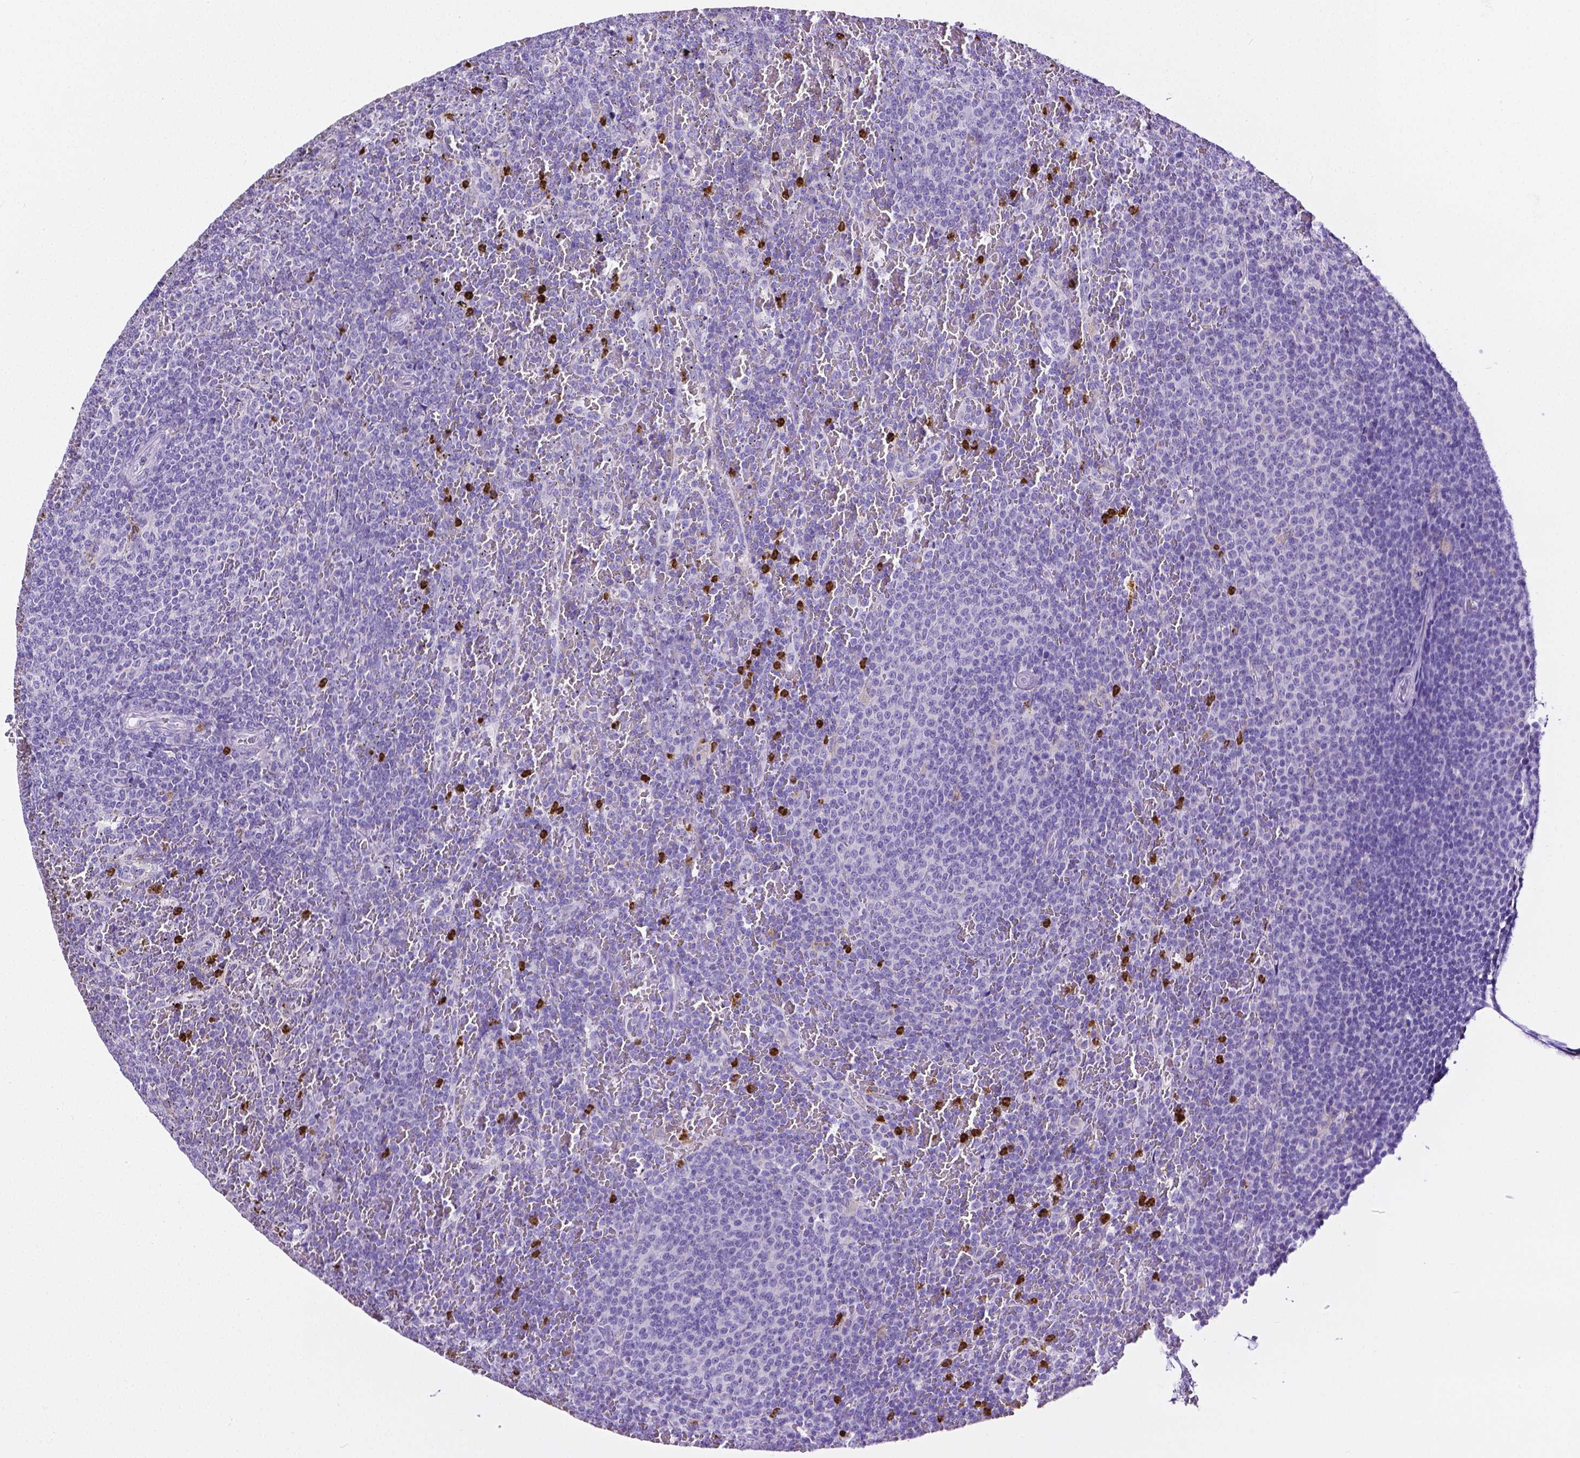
{"staining": {"intensity": "negative", "quantity": "none", "location": "none"}, "tissue": "lymphoma", "cell_type": "Tumor cells", "image_type": "cancer", "snomed": [{"axis": "morphology", "description": "Malignant lymphoma, non-Hodgkin's type, Low grade"}, {"axis": "topography", "description": "Spleen"}], "caption": "Tumor cells are negative for brown protein staining in malignant lymphoma, non-Hodgkin's type (low-grade).", "gene": "MMP9", "patient": {"sex": "female", "age": 77}}